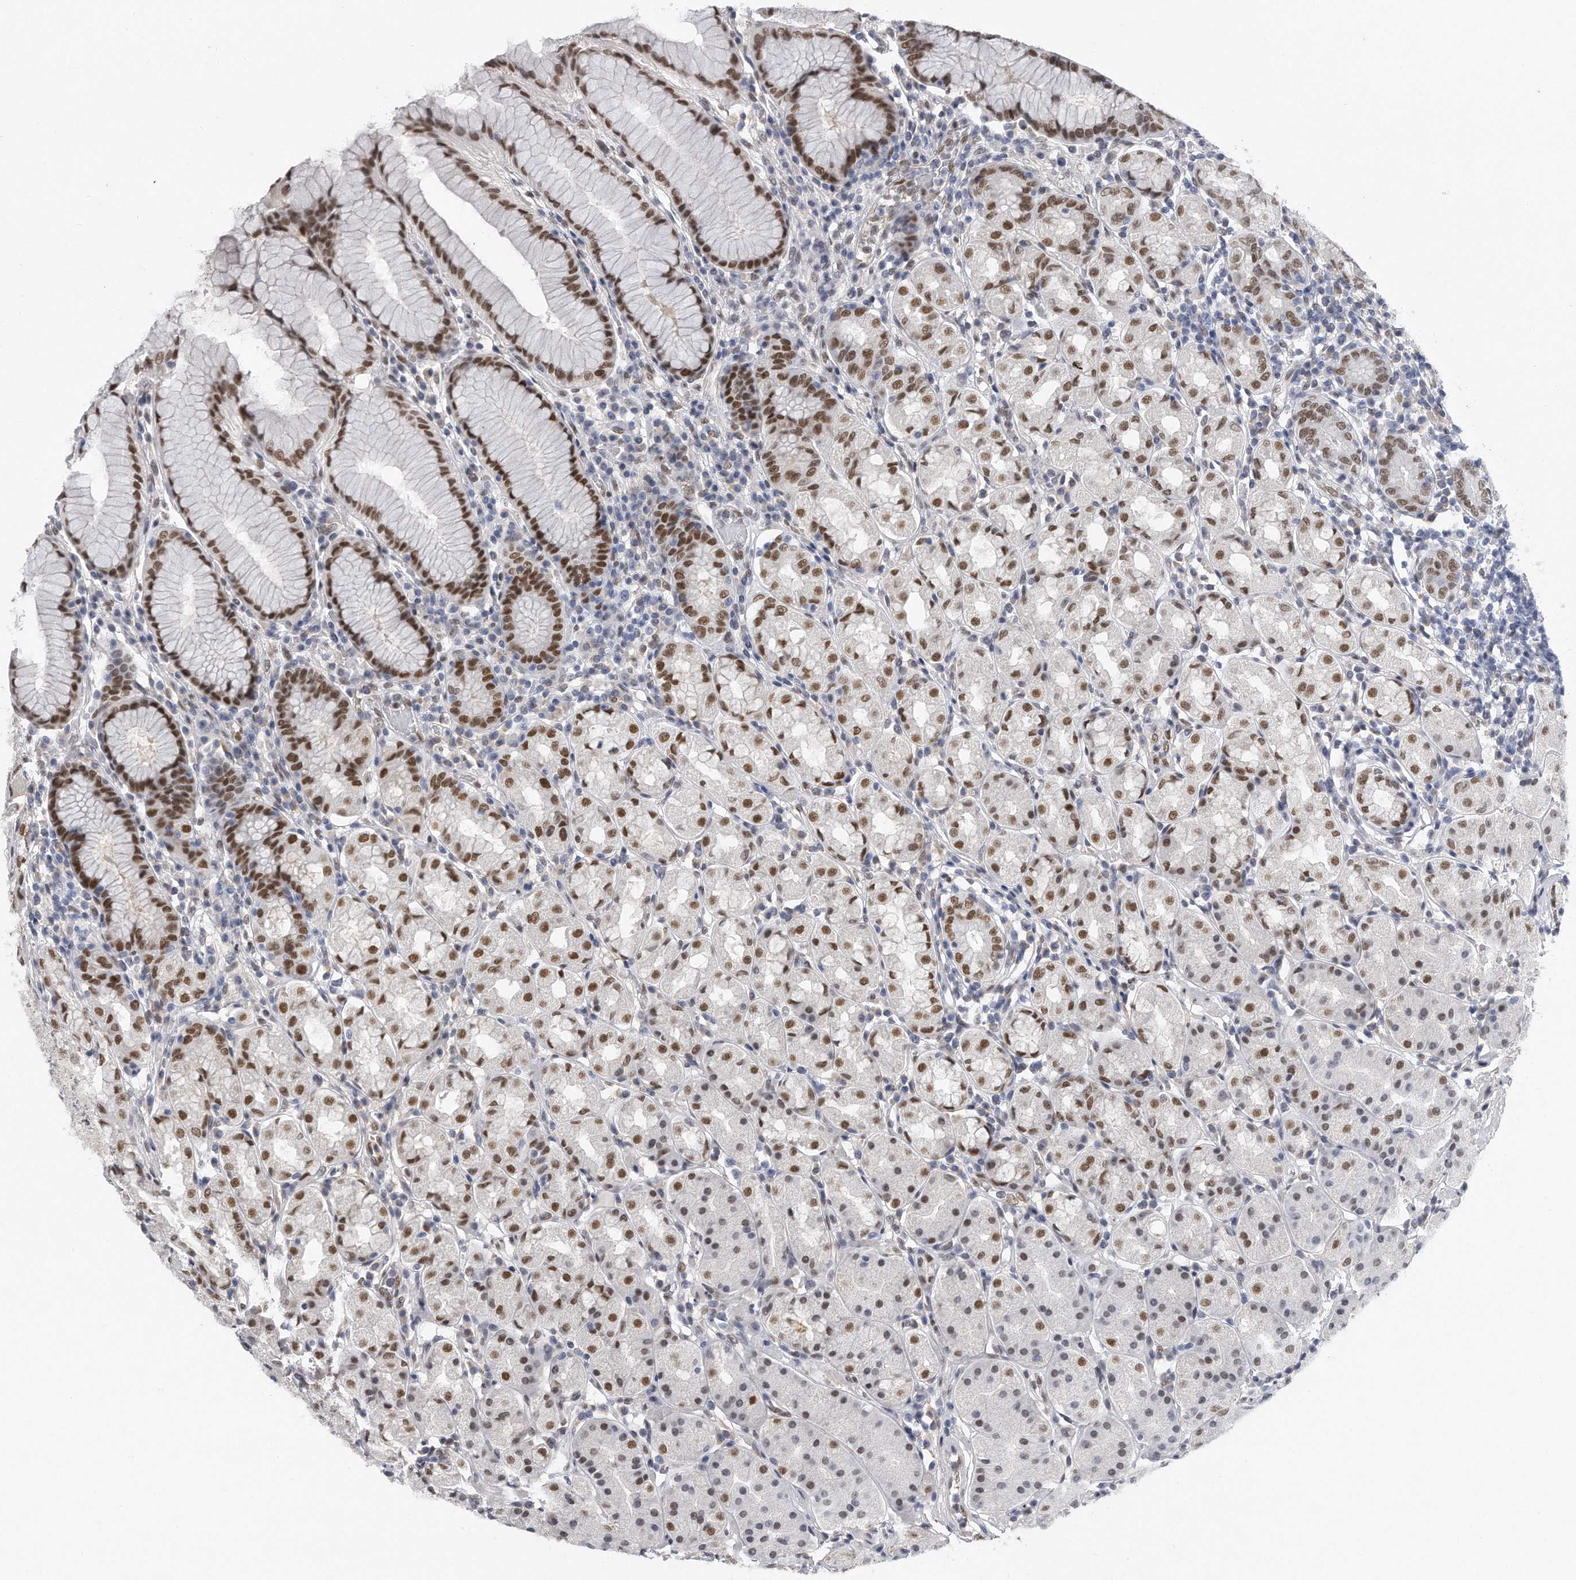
{"staining": {"intensity": "strong", "quantity": "25%-75%", "location": "nuclear"}, "tissue": "stomach", "cell_type": "Glandular cells", "image_type": "normal", "snomed": [{"axis": "morphology", "description": "Normal tissue, NOS"}, {"axis": "topography", "description": "Stomach, lower"}], "caption": "Immunohistochemical staining of normal stomach shows high levels of strong nuclear positivity in approximately 25%-75% of glandular cells. Using DAB (3,3'-diaminobenzidine) (brown) and hematoxylin (blue) stains, captured at high magnification using brightfield microscopy.", "gene": "CTBP2", "patient": {"sex": "female", "age": 56}}